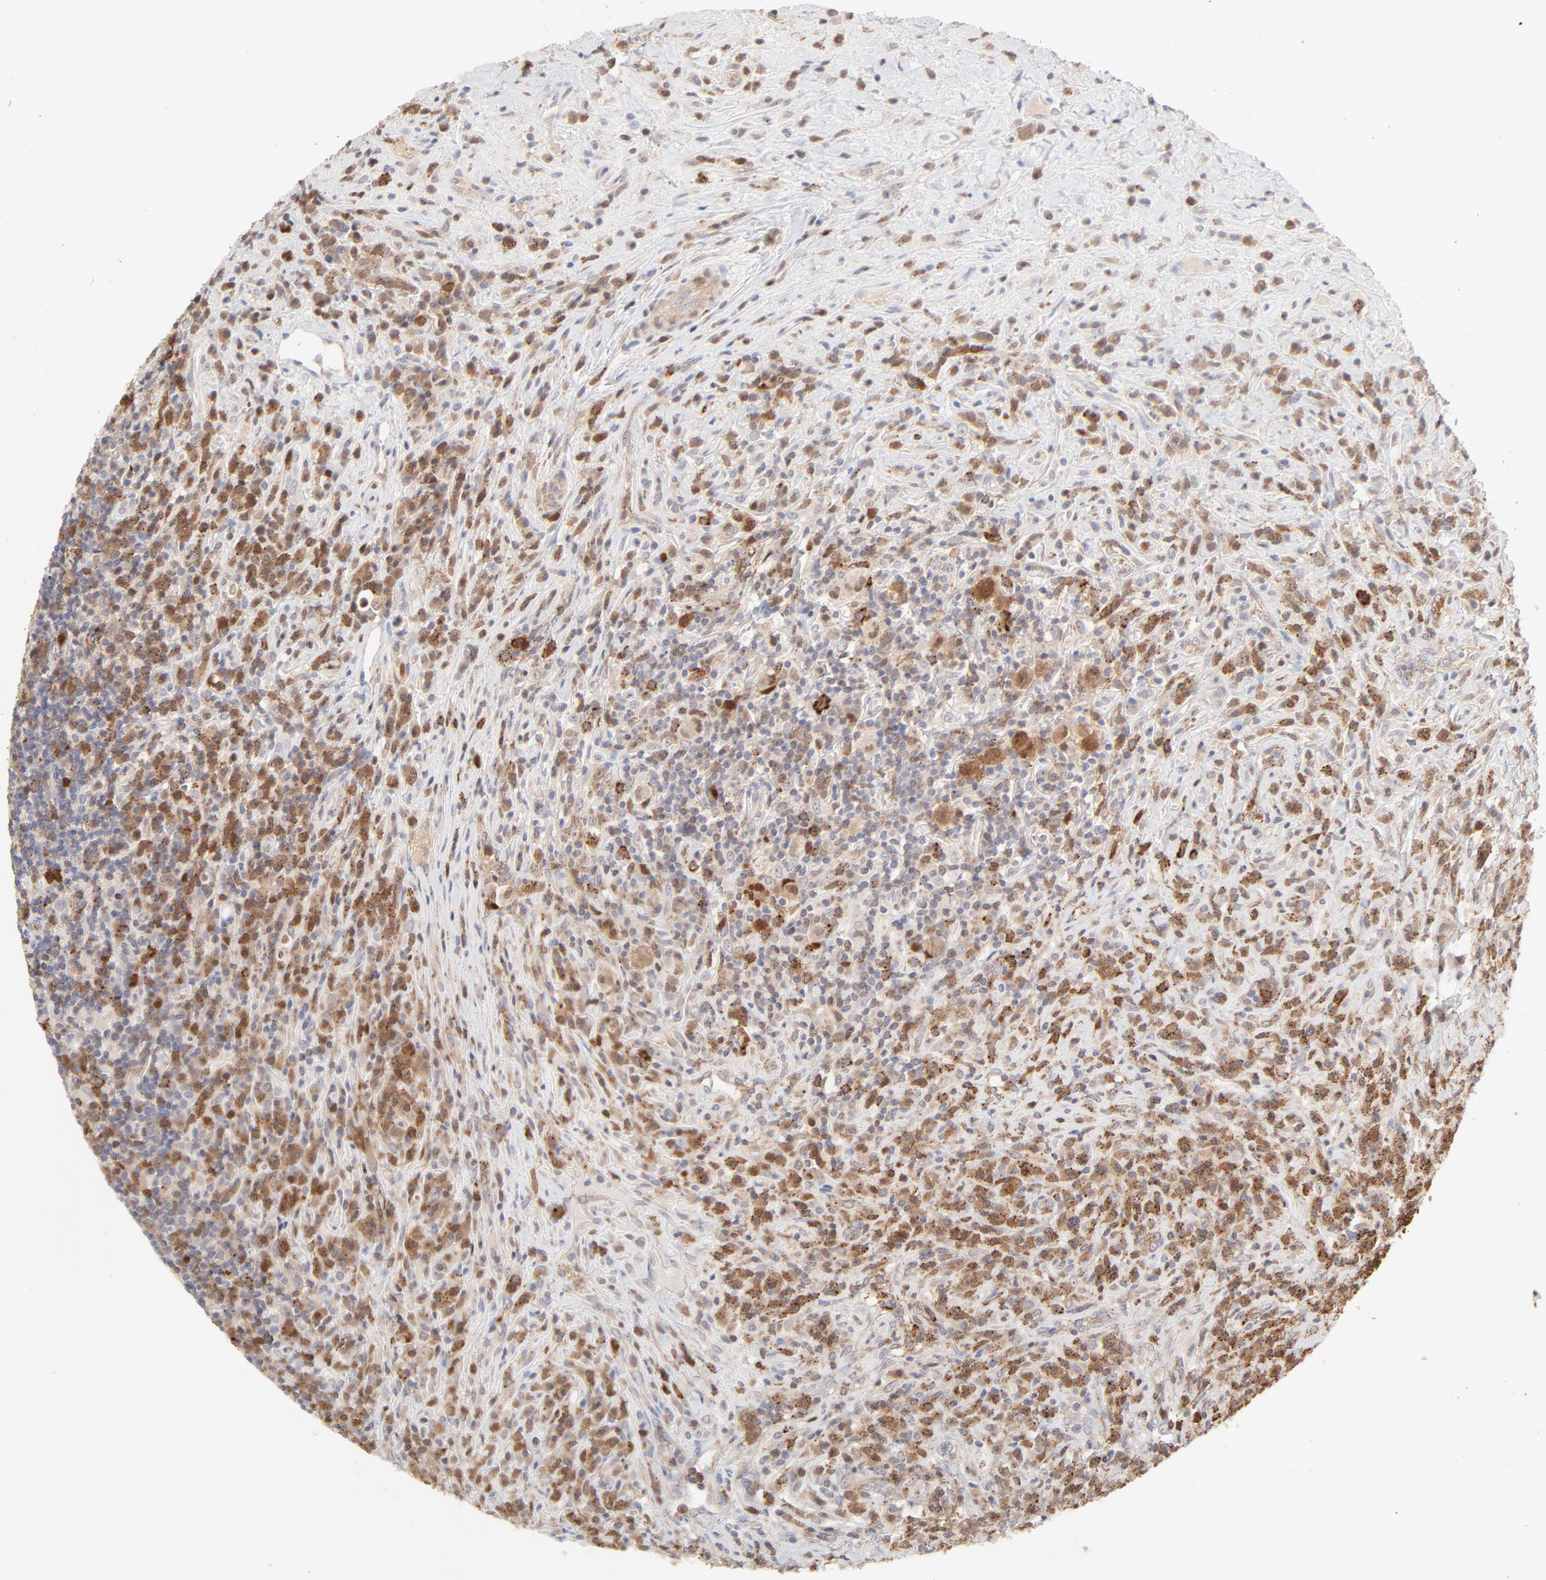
{"staining": {"intensity": "moderate", "quantity": "<25%", "location": "cytoplasmic/membranous"}, "tissue": "lymphoma", "cell_type": "Tumor cells", "image_type": "cancer", "snomed": [{"axis": "morphology", "description": "Hodgkin's disease, NOS"}, {"axis": "topography", "description": "Lymph node"}], "caption": "Human Hodgkin's disease stained with a protein marker demonstrates moderate staining in tumor cells.", "gene": "CDK6", "patient": {"sex": "female", "age": 25}}